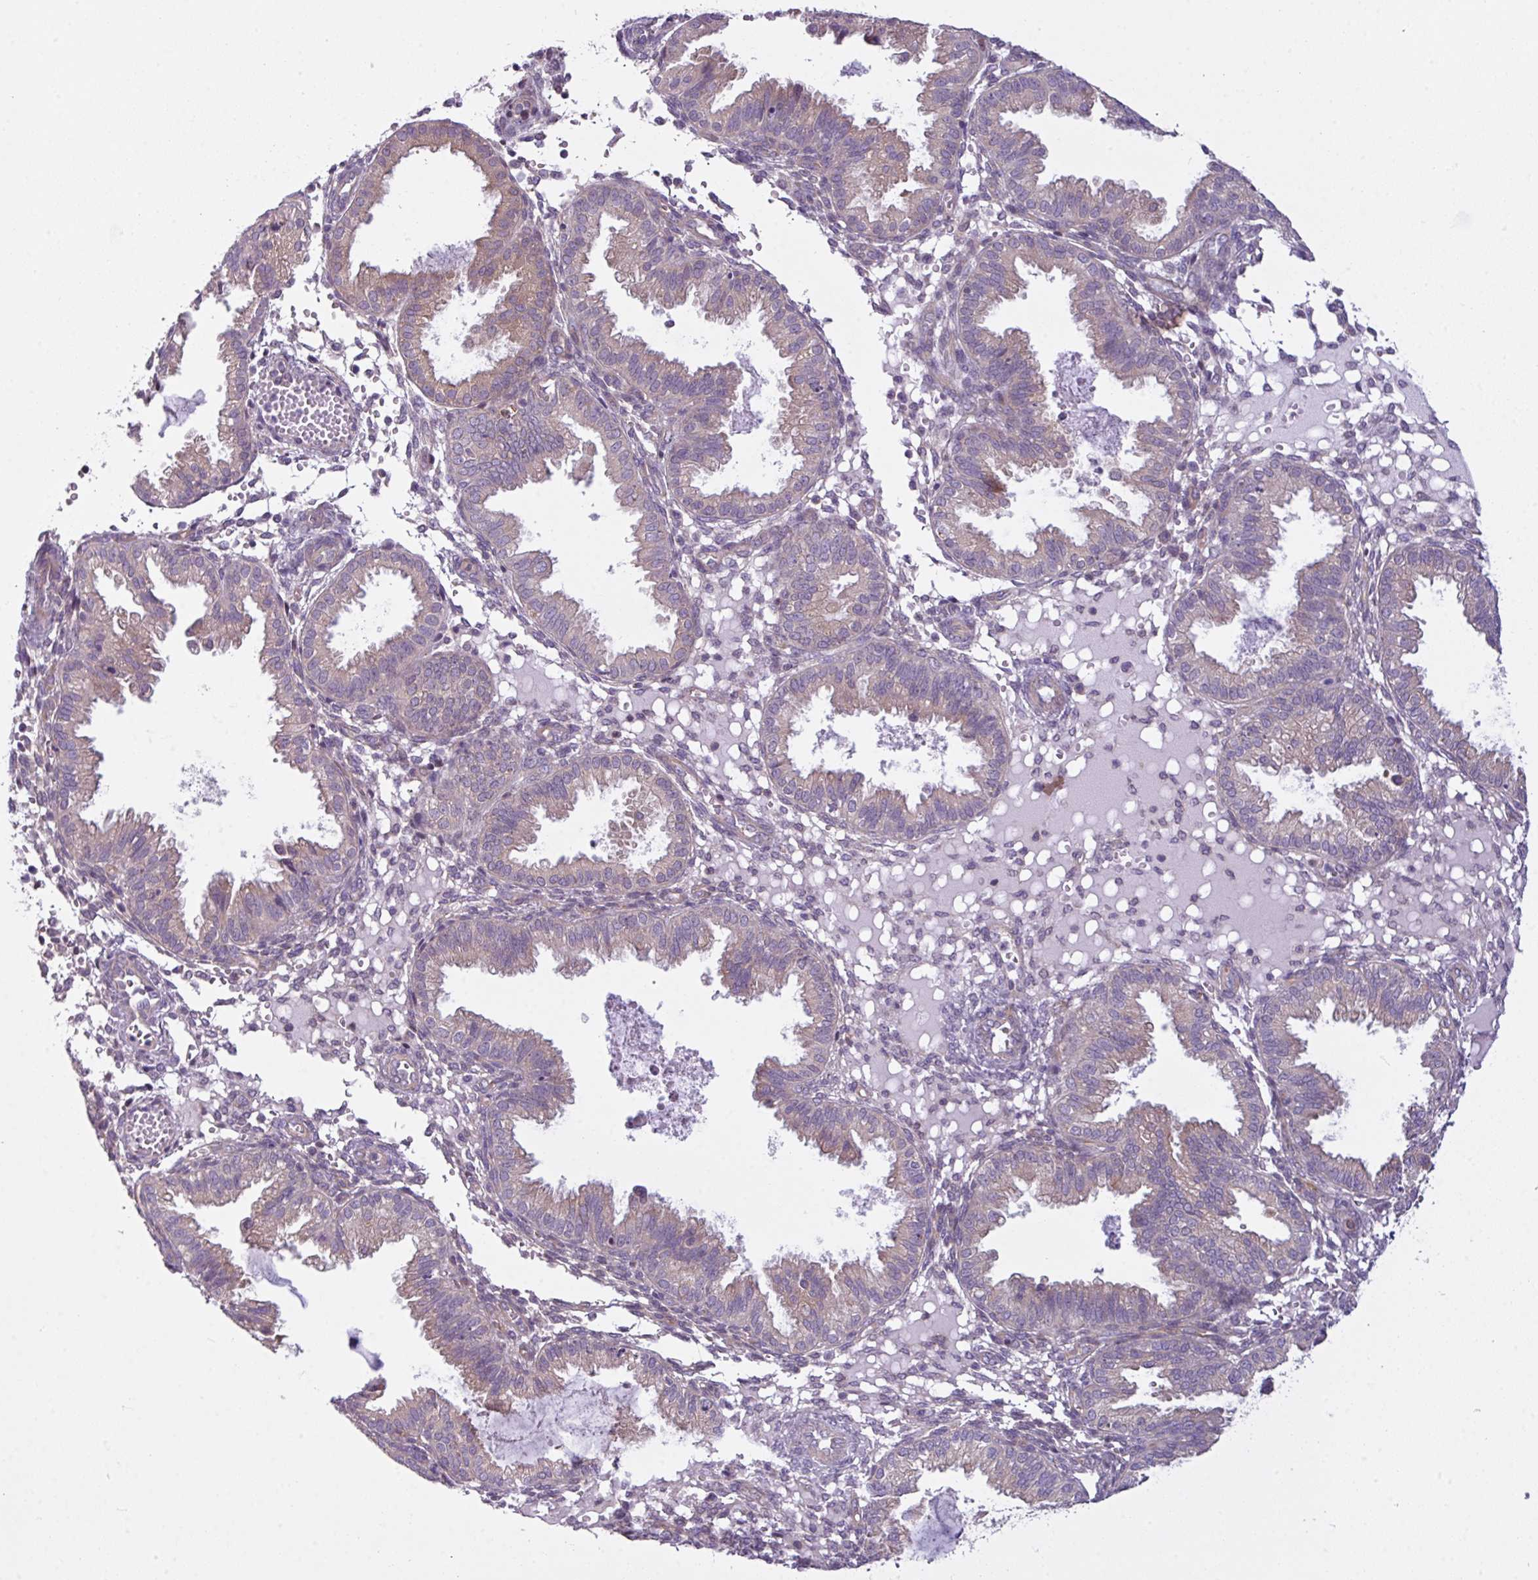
{"staining": {"intensity": "negative", "quantity": "none", "location": "none"}, "tissue": "endometrium", "cell_type": "Cells in endometrial stroma", "image_type": "normal", "snomed": [{"axis": "morphology", "description": "Normal tissue, NOS"}, {"axis": "topography", "description": "Endometrium"}], "caption": "Protein analysis of benign endometrium exhibits no significant positivity in cells in endometrial stroma. Nuclei are stained in blue.", "gene": "CAMK2A", "patient": {"sex": "female", "age": 33}}